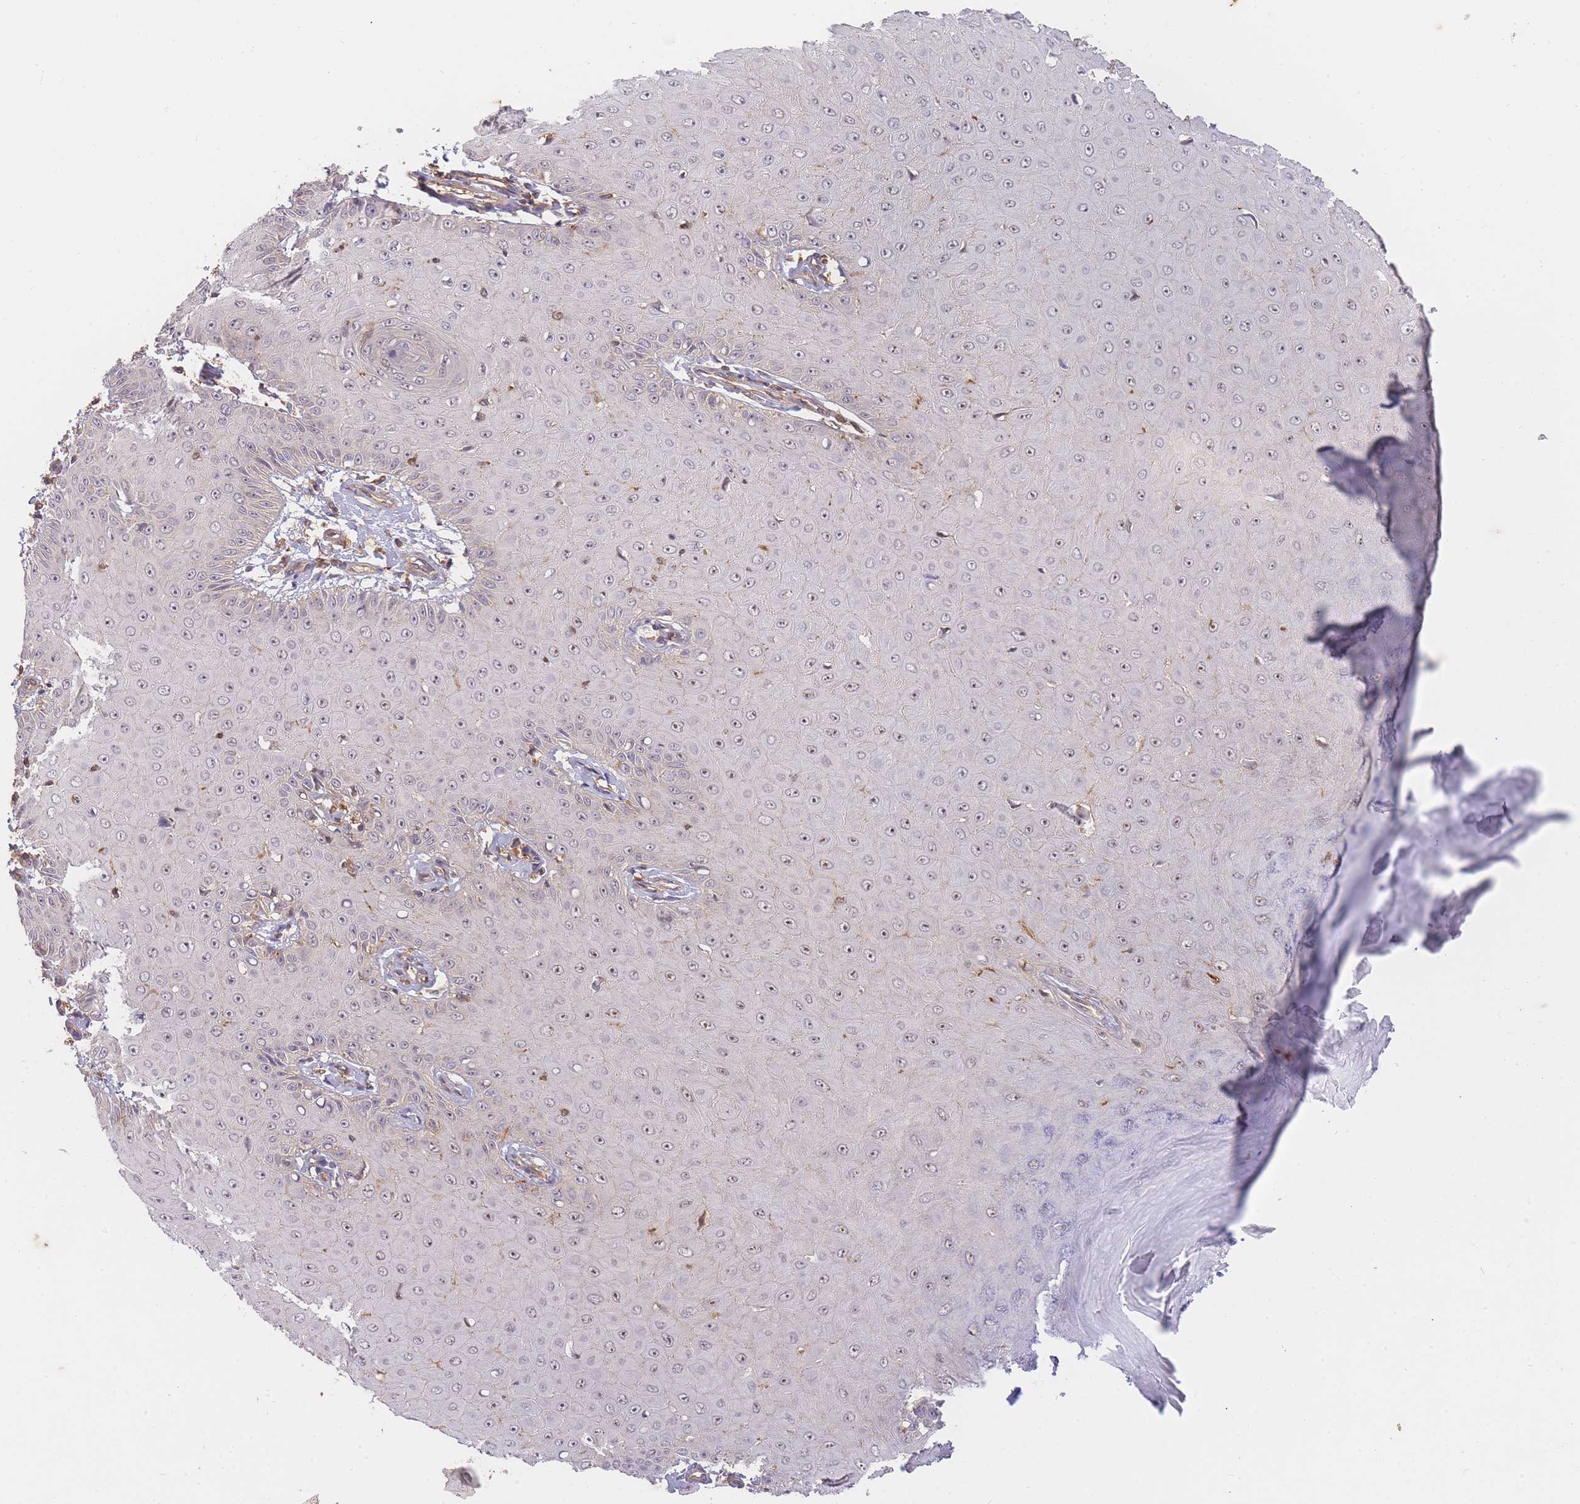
{"staining": {"intensity": "weak", "quantity": "25%-75%", "location": "nuclear"}, "tissue": "skin cancer", "cell_type": "Tumor cells", "image_type": "cancer", "snomed": [{"axis": "morphology", "description": "Squamous cell carcinoma, NOS"}, {"axis": "topography", "description": "Skin"}], "caption": "Immunohistochemical staining of skin cancer (squamous cell carcinoma) shows low levels of weak nuclear expression in approximately 25%-75% of tumor cells.", "gene": "ST8SIA4", "patient": {"sex": "male", "age": 70}}